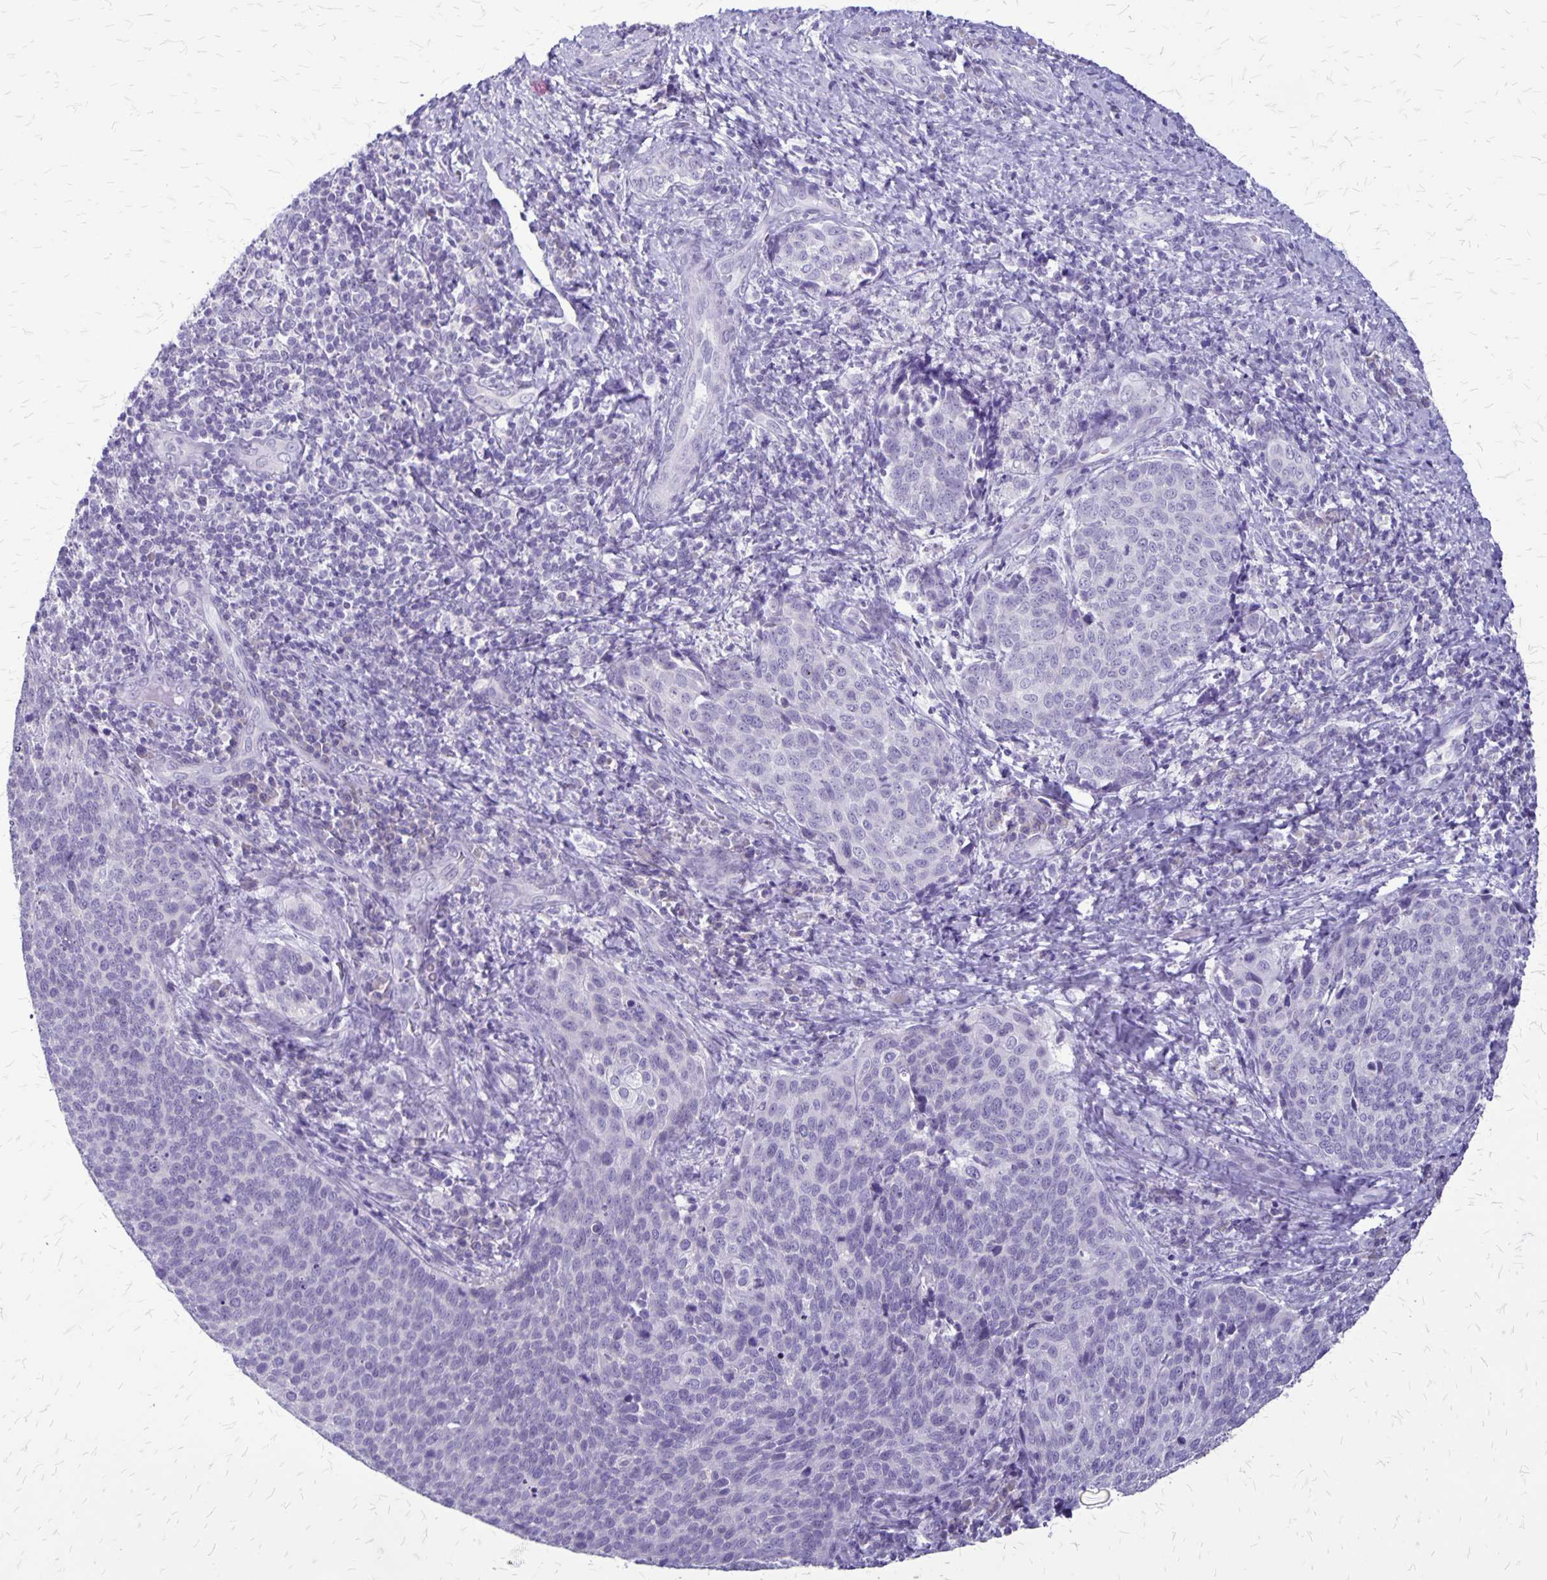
{"staining": {"intensity": "negative", "quantity": "none", "location": "none"}, "tissue": "cervical cancer", "cell_type": "Tumor cells", "image_type": "cancer", "snomed": [{"axis": "morphology", "description": "Squamous cell carcinoma, NOS"}, {"axis": "topography", "description": "Cervix"}], "caption": "Immunohistochemistry histopathology image of human cervical squamous cell carcinoma stained for a protein (brown), which reveals no staining in tumor cells.", "gene": "PLXNB3", "patient": {"sex": "female", "age": 34}}